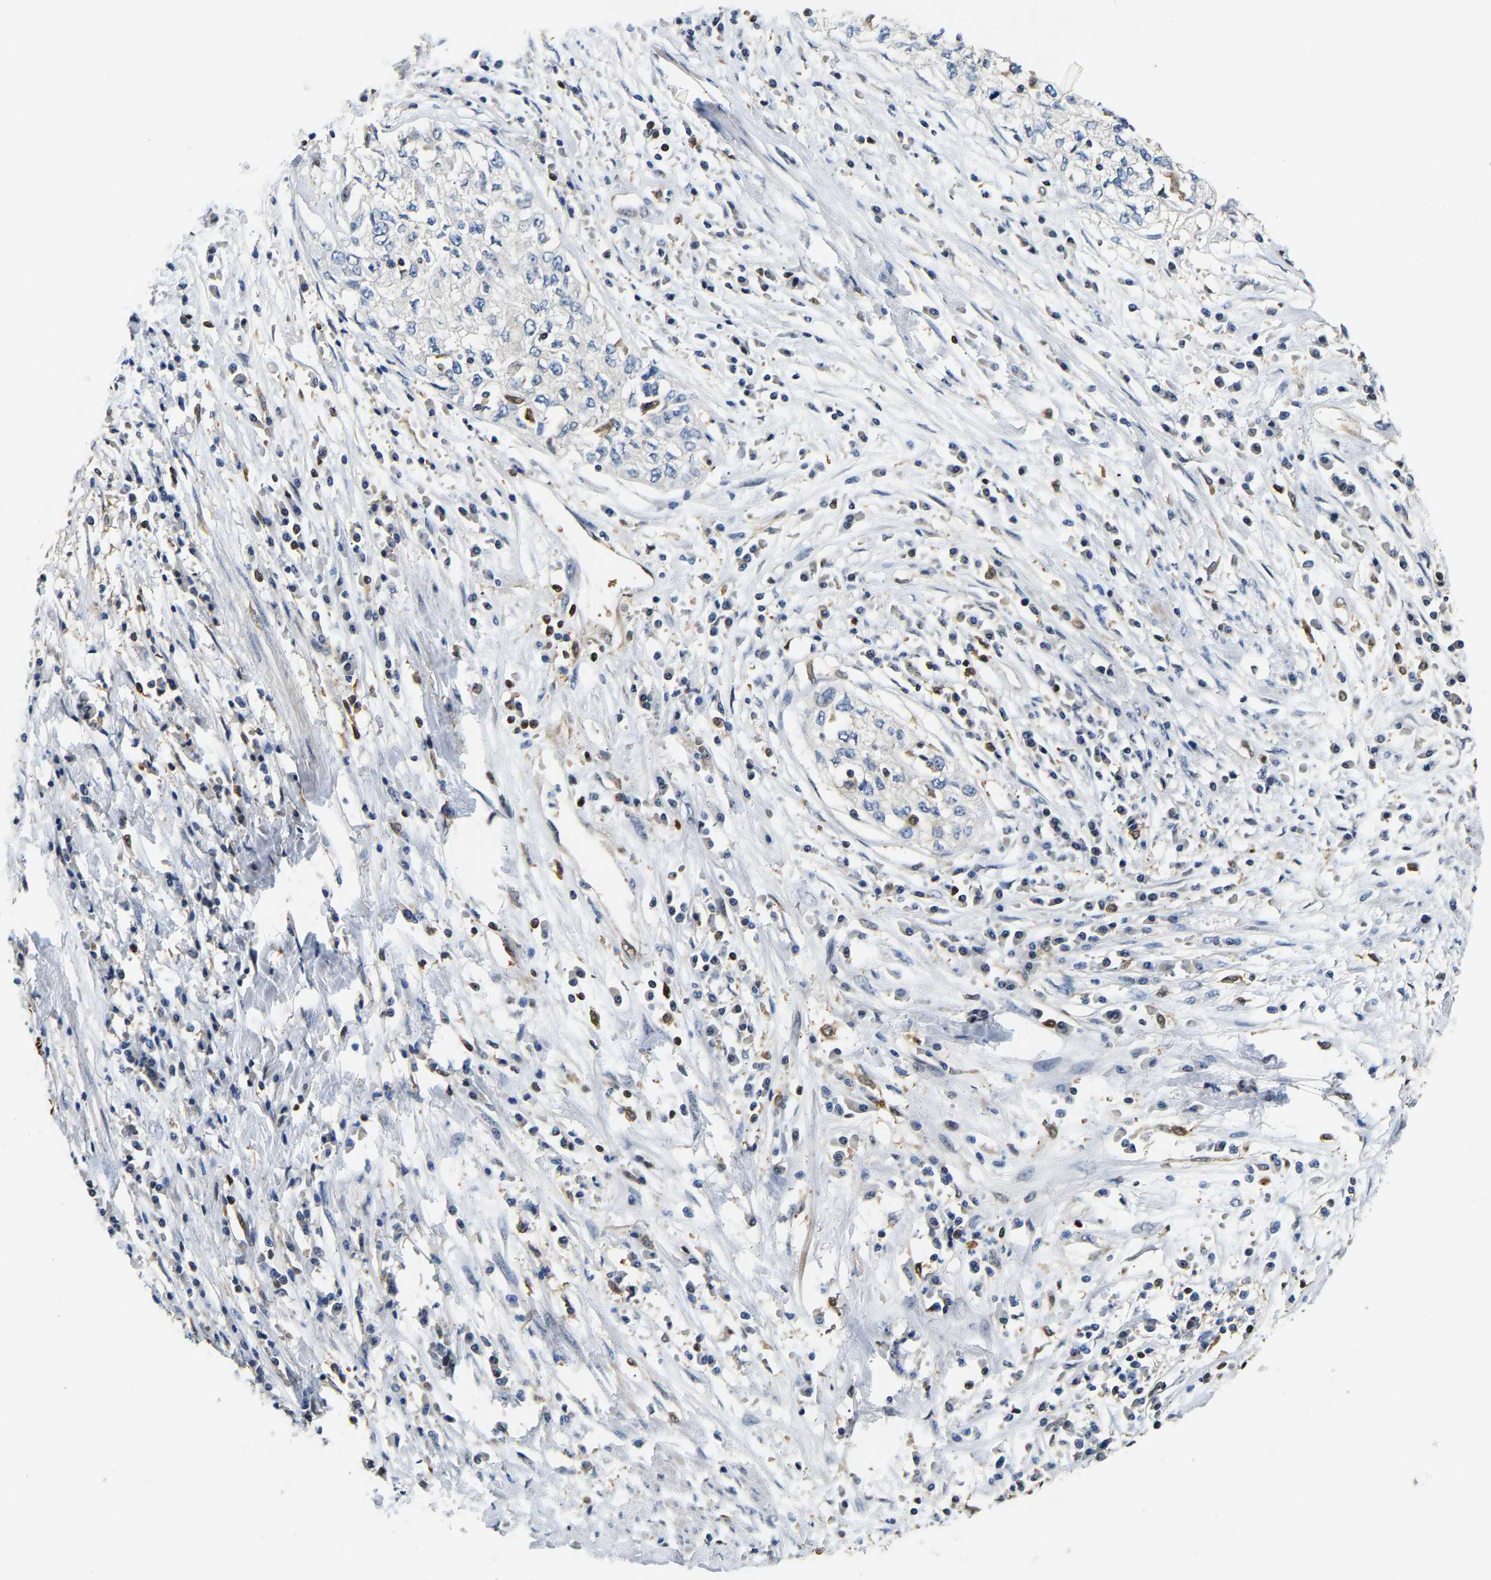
{"staining": {"intensity": "negative", "quantity": "none", "location": "none"}, "tissue": "cervical cancer", "cell_type": "Tumor cells", "image_type": "cancer", "snomed": [{"axis": "morphology", "description": "Squamous cell carcinoma, NOS"}, {"axis": "topography", "description": "Cervix"}], "caption": "Squamous cell carcinoma (cervical) was stained to show a protein in brown. There is no significant staining in tumor cells.", "gene": "GIMAP7", "patient": {"sex": "female", "age": 57}}